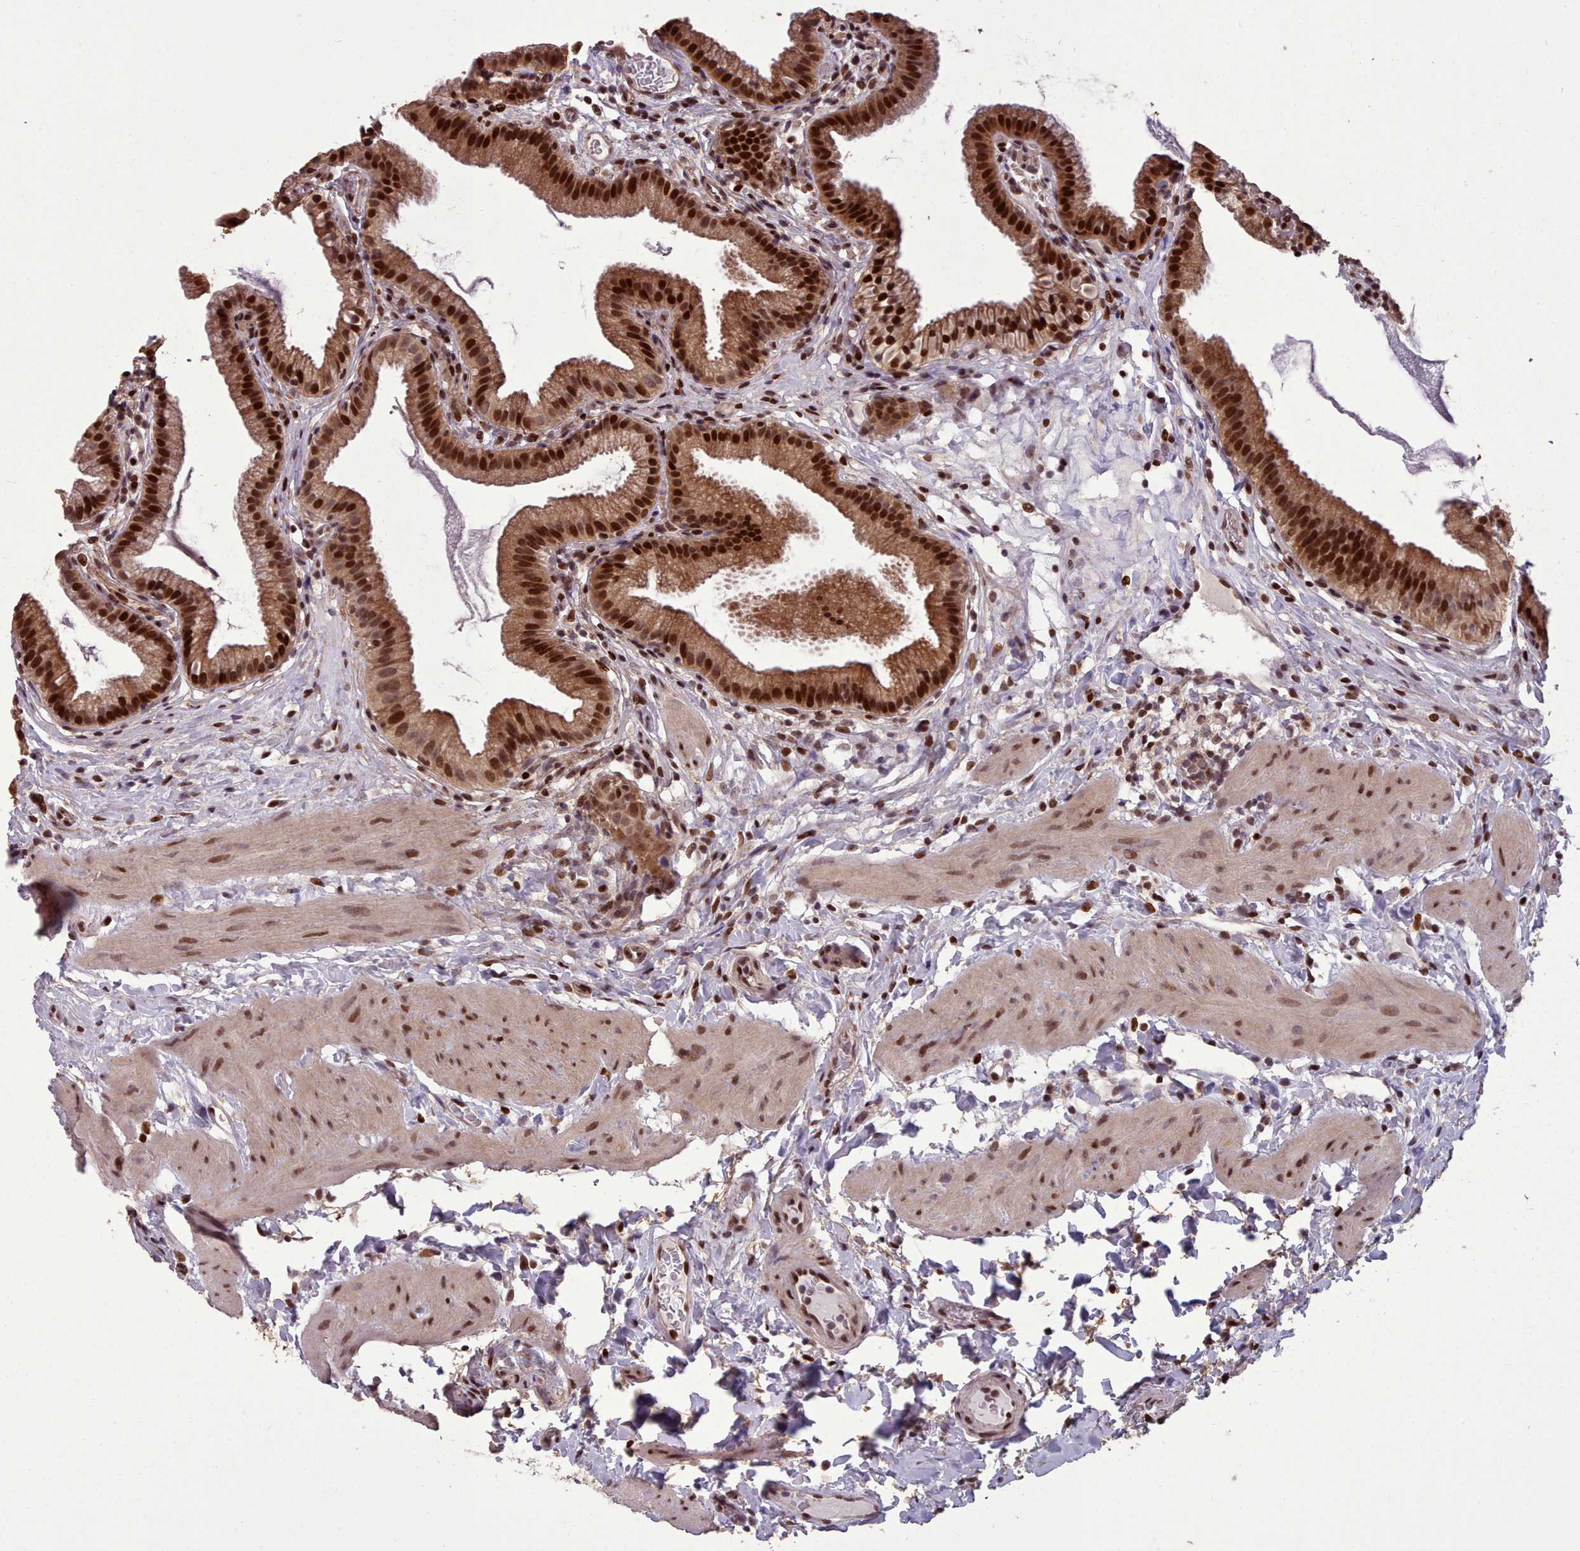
{"staining": {"intensity": "strong", "quantity": ">75%", "location": "cytoplasmic/membranous,nuclear"}, "tissue": "gallbladder", "cell_type": "Glandular cells", "image_type": "normal", "snomed": [{"axis": "morphology", "description": "Normal tissue, NOS"}, {"axis": "topography", "description": "Gallbladder"}], "caption": "A micrograph of human gallbladder stained for a protein displays strong cytoplasmic/membranous,nuclear brown staining in glandular cells.", "gene": "ENSA", "patient": {"sex": "female", "age": 46}}